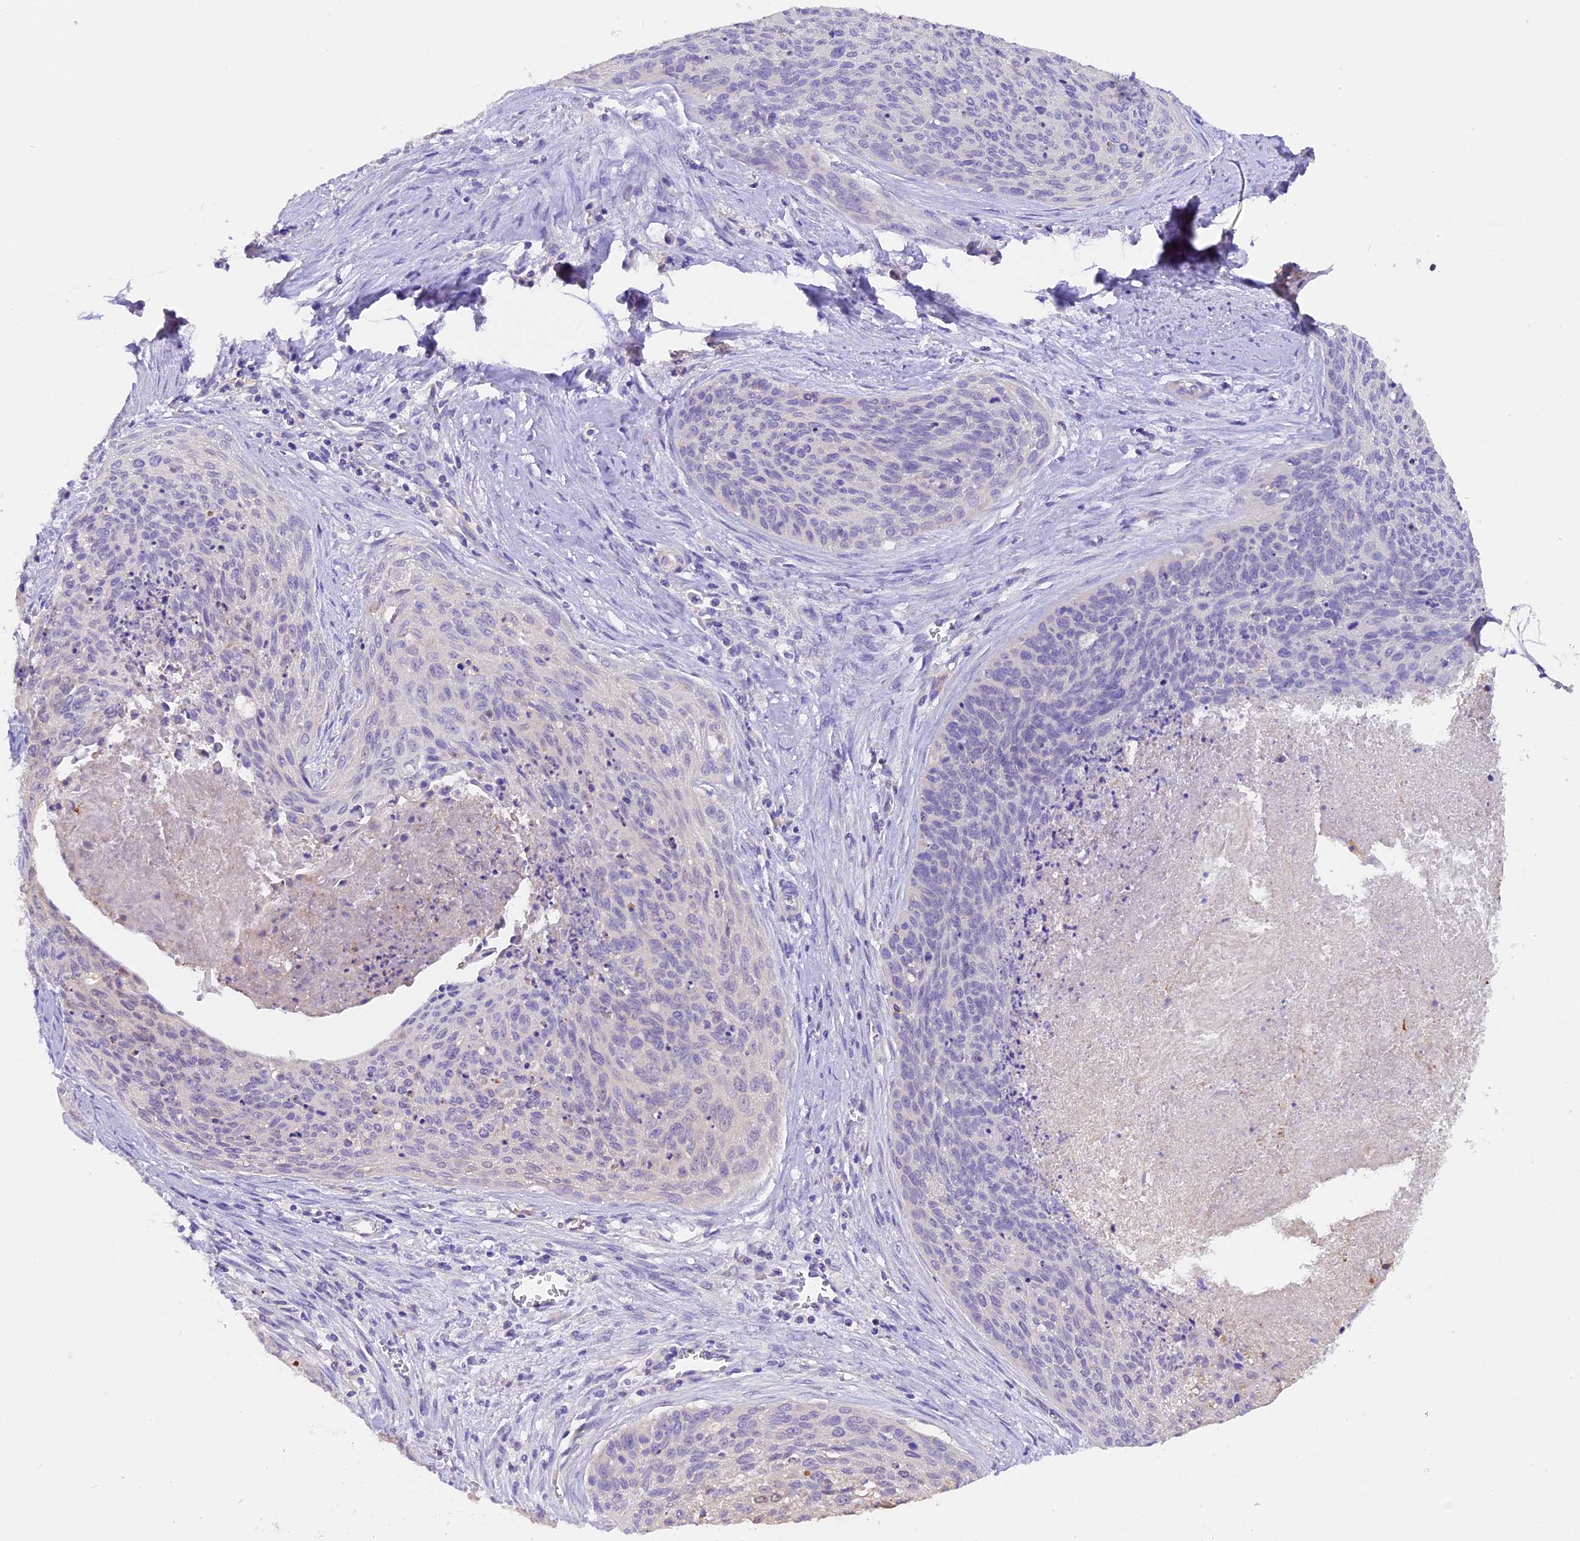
{"staining": {"intensity": "negative", "quantity": "none", "location": "none"}, "tissue": "cervical cancer", "cell_type": "Tumor cells", "image_type": "cancer", "snomed": [{"axis": "morphology", "description": "Squamous cell carcinoma, NOS"}, {"axis": "topography", "description": "Cervix"}], "caption": "Cervical cancer (squamous cell carcinoma) was stained to show a protein in brown. There is no significant positivity in tumor cells.", "gene": "AP3B2", "patient": {"sex": "female", "age": 55}}